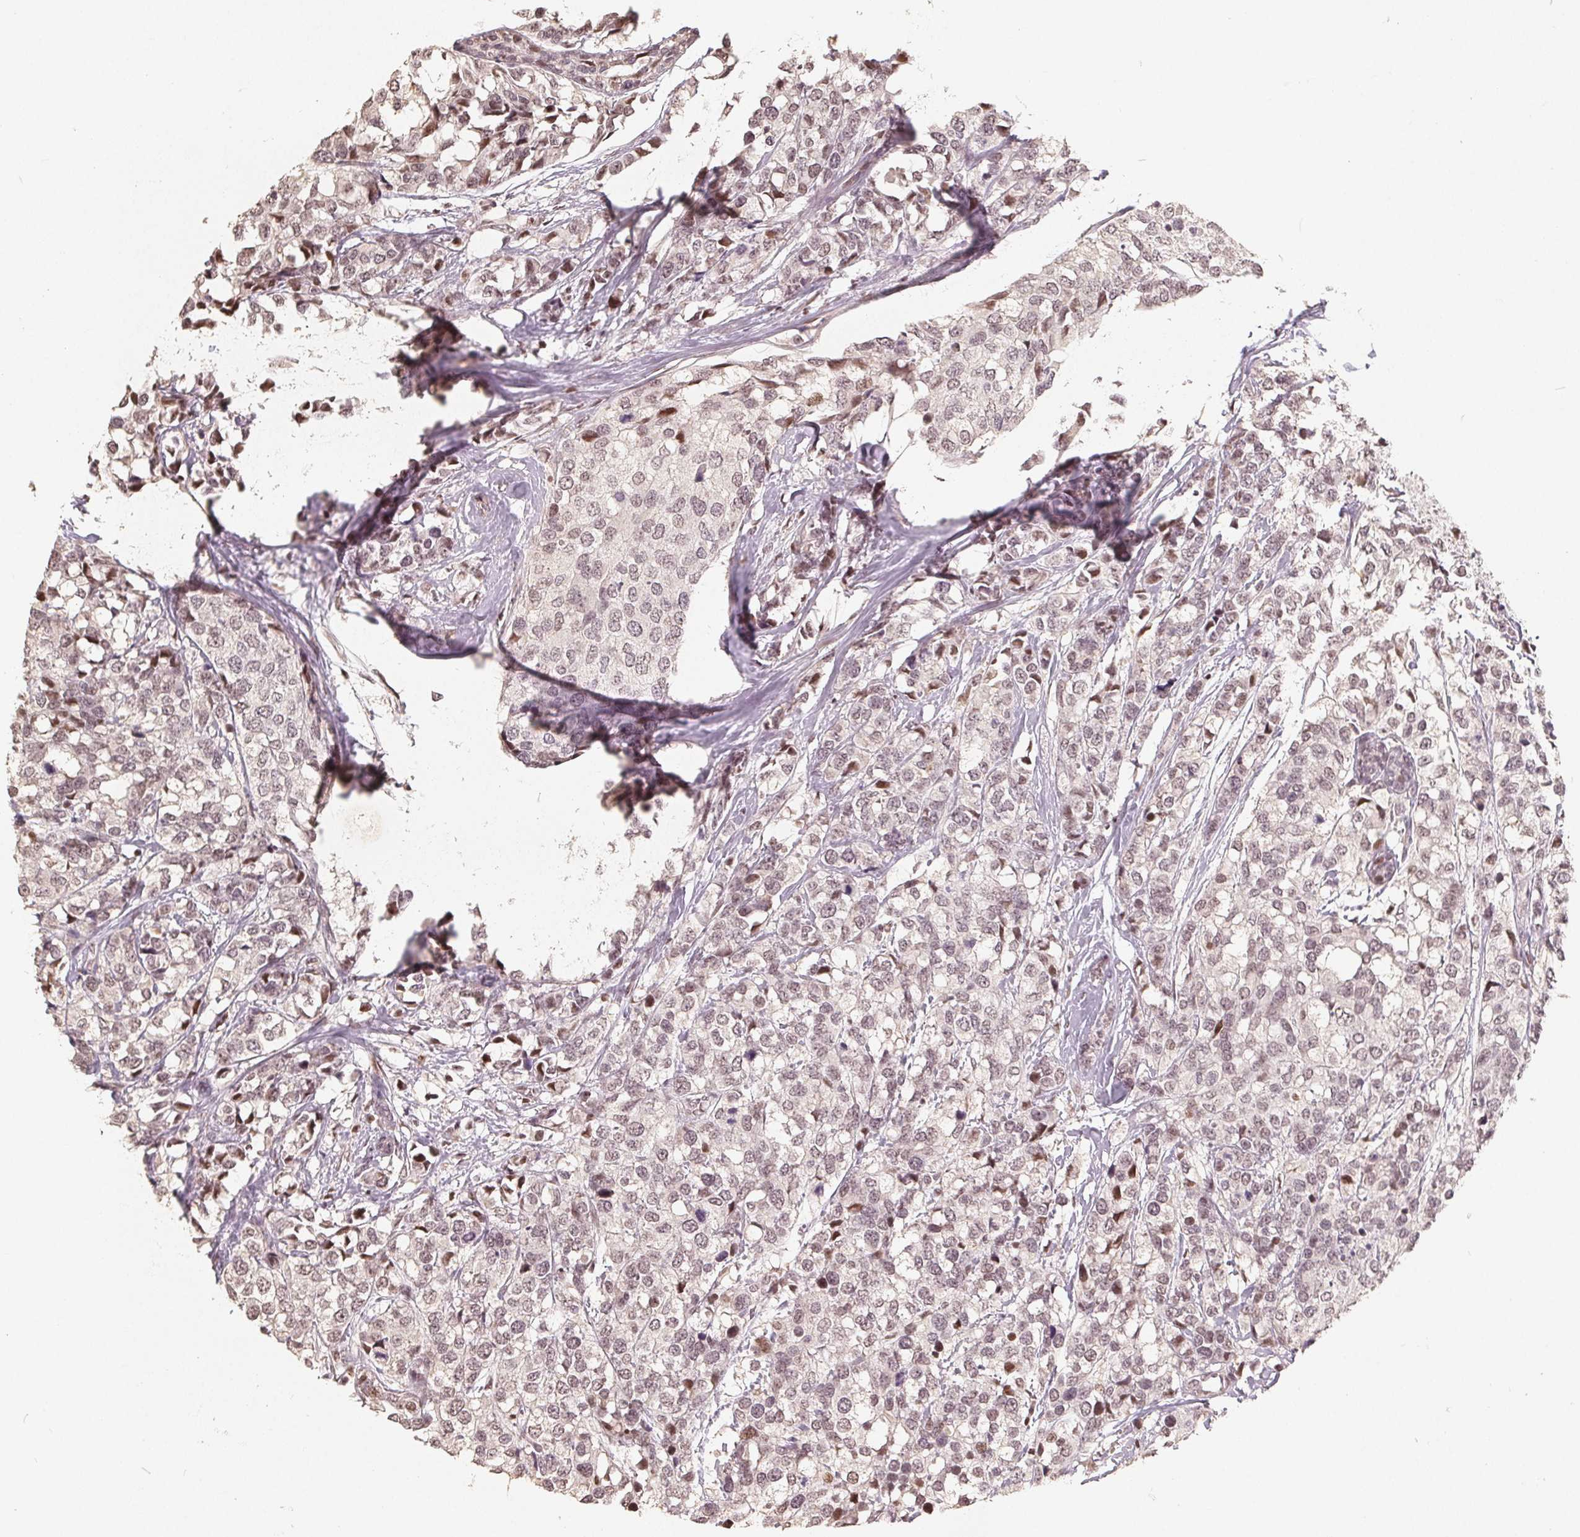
{"staining": {"intensity": "weak", "quantity": ">75%", "location": "nuclear"}, "tissue": "breast cancer", "cell_type": "Tumor cells", "image_type": "cancer", "snomed": [{"axis": "morphology", "description": "Lobular carcinoma"}, {"axis": "topography", "description": "Breast"}], "caption": "The histopathology image reveals immunohistochemical staining of breast lobular carcinoma. There is weak nuclear positivity is identified in about >75% of tumor cells.", "gene": "CCDC138", "patient": {"sex": "female", "age": 59}}